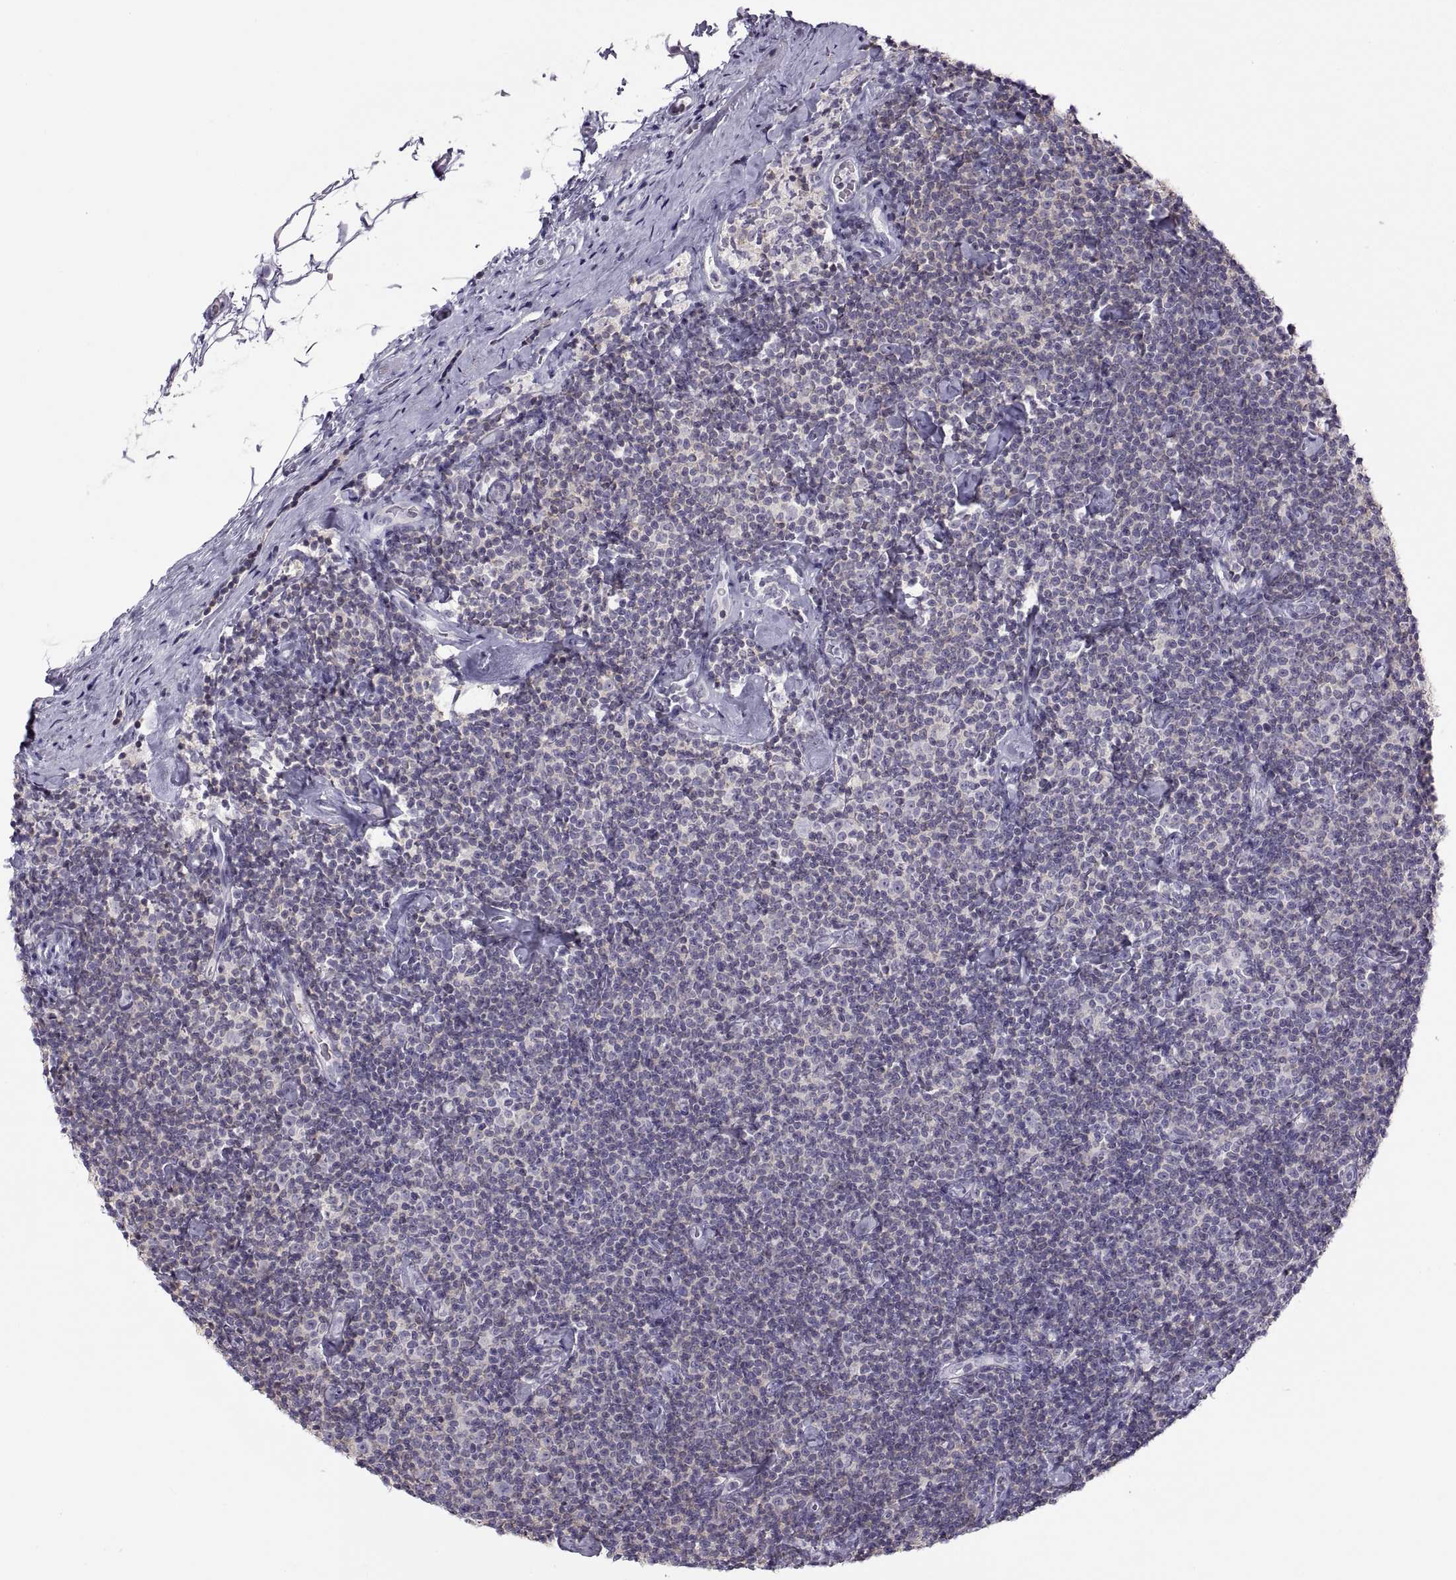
{"staining": {"intensity": "negative", "quantity": "none", "location": "none"}, "tissue": "lymphoma", "cell_type": "Tumor cells", "image_type": "cancer", "snomed": [{"axis": "morphology", "description": "Malignant lymphoma, non-Hodgkin's type, Low grade"}, {"axis": "topography", "description": "Lymph node"}], "caption": "Immunohistochemistry (IHC) of lymphoma displays no expression in tumor cells.", "gene": "TTC21A", "patient": {"sex": "male", "age": 81}}